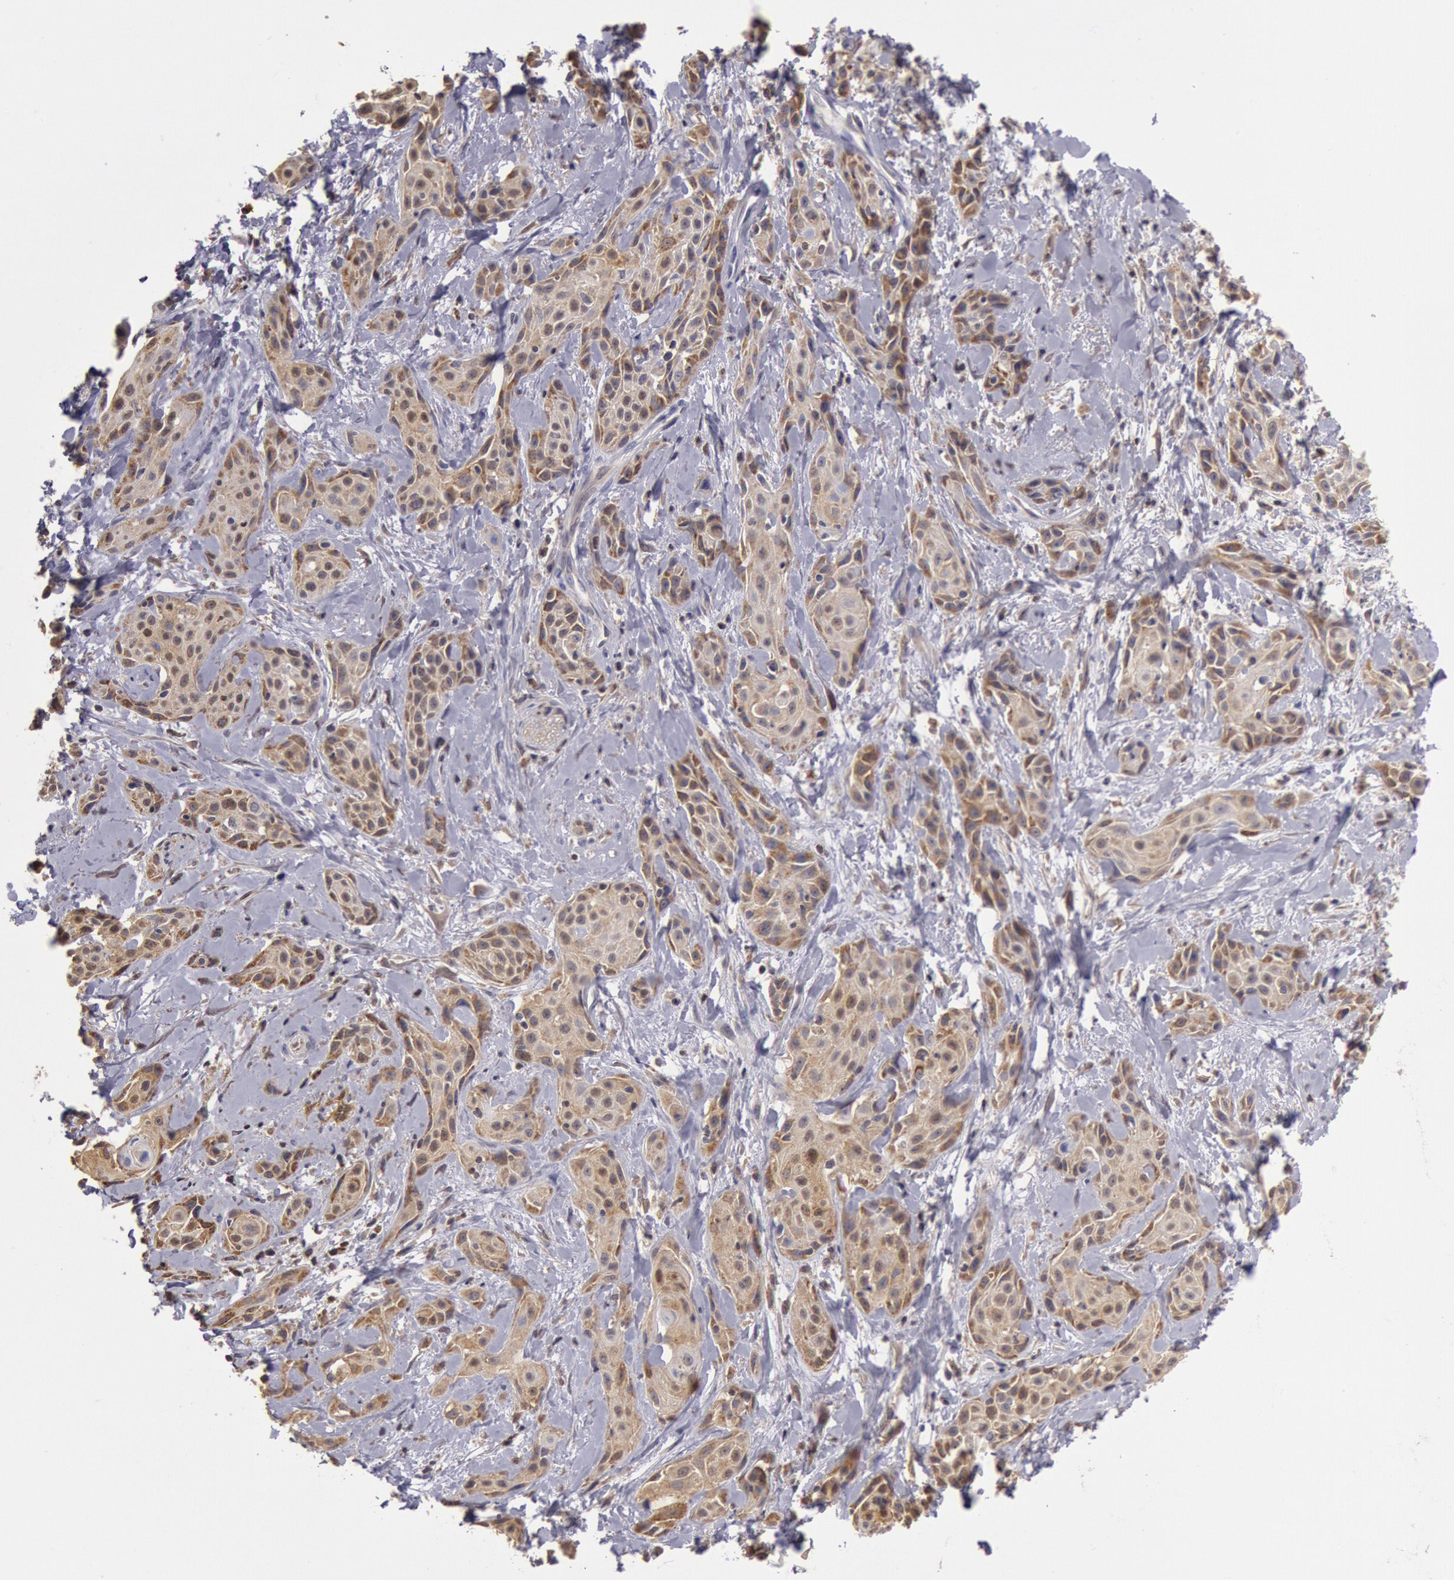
{"staining": {"intensity": "weak", "quantity": ">75%", "location": "cytoplasmic/membranous"}, "tissue": "skin cancer", "cell_type": "Tumor cells", "image_type": "cancer", "snomed": [{"axis": "morphology", "description": "Squamous cell carcinoma, NOS"}, {"axis": "topography", "description": "Skin"}, {"axis": "topography", "description": "Anal"}], "caption": "Immunohistochemical staining of skin cancer displays weak cytoplasmic/membranous protein expression in approximately >75% of tumor cells.", "gene": "MPST", "patient": {"sex": "male", "age": 64}}